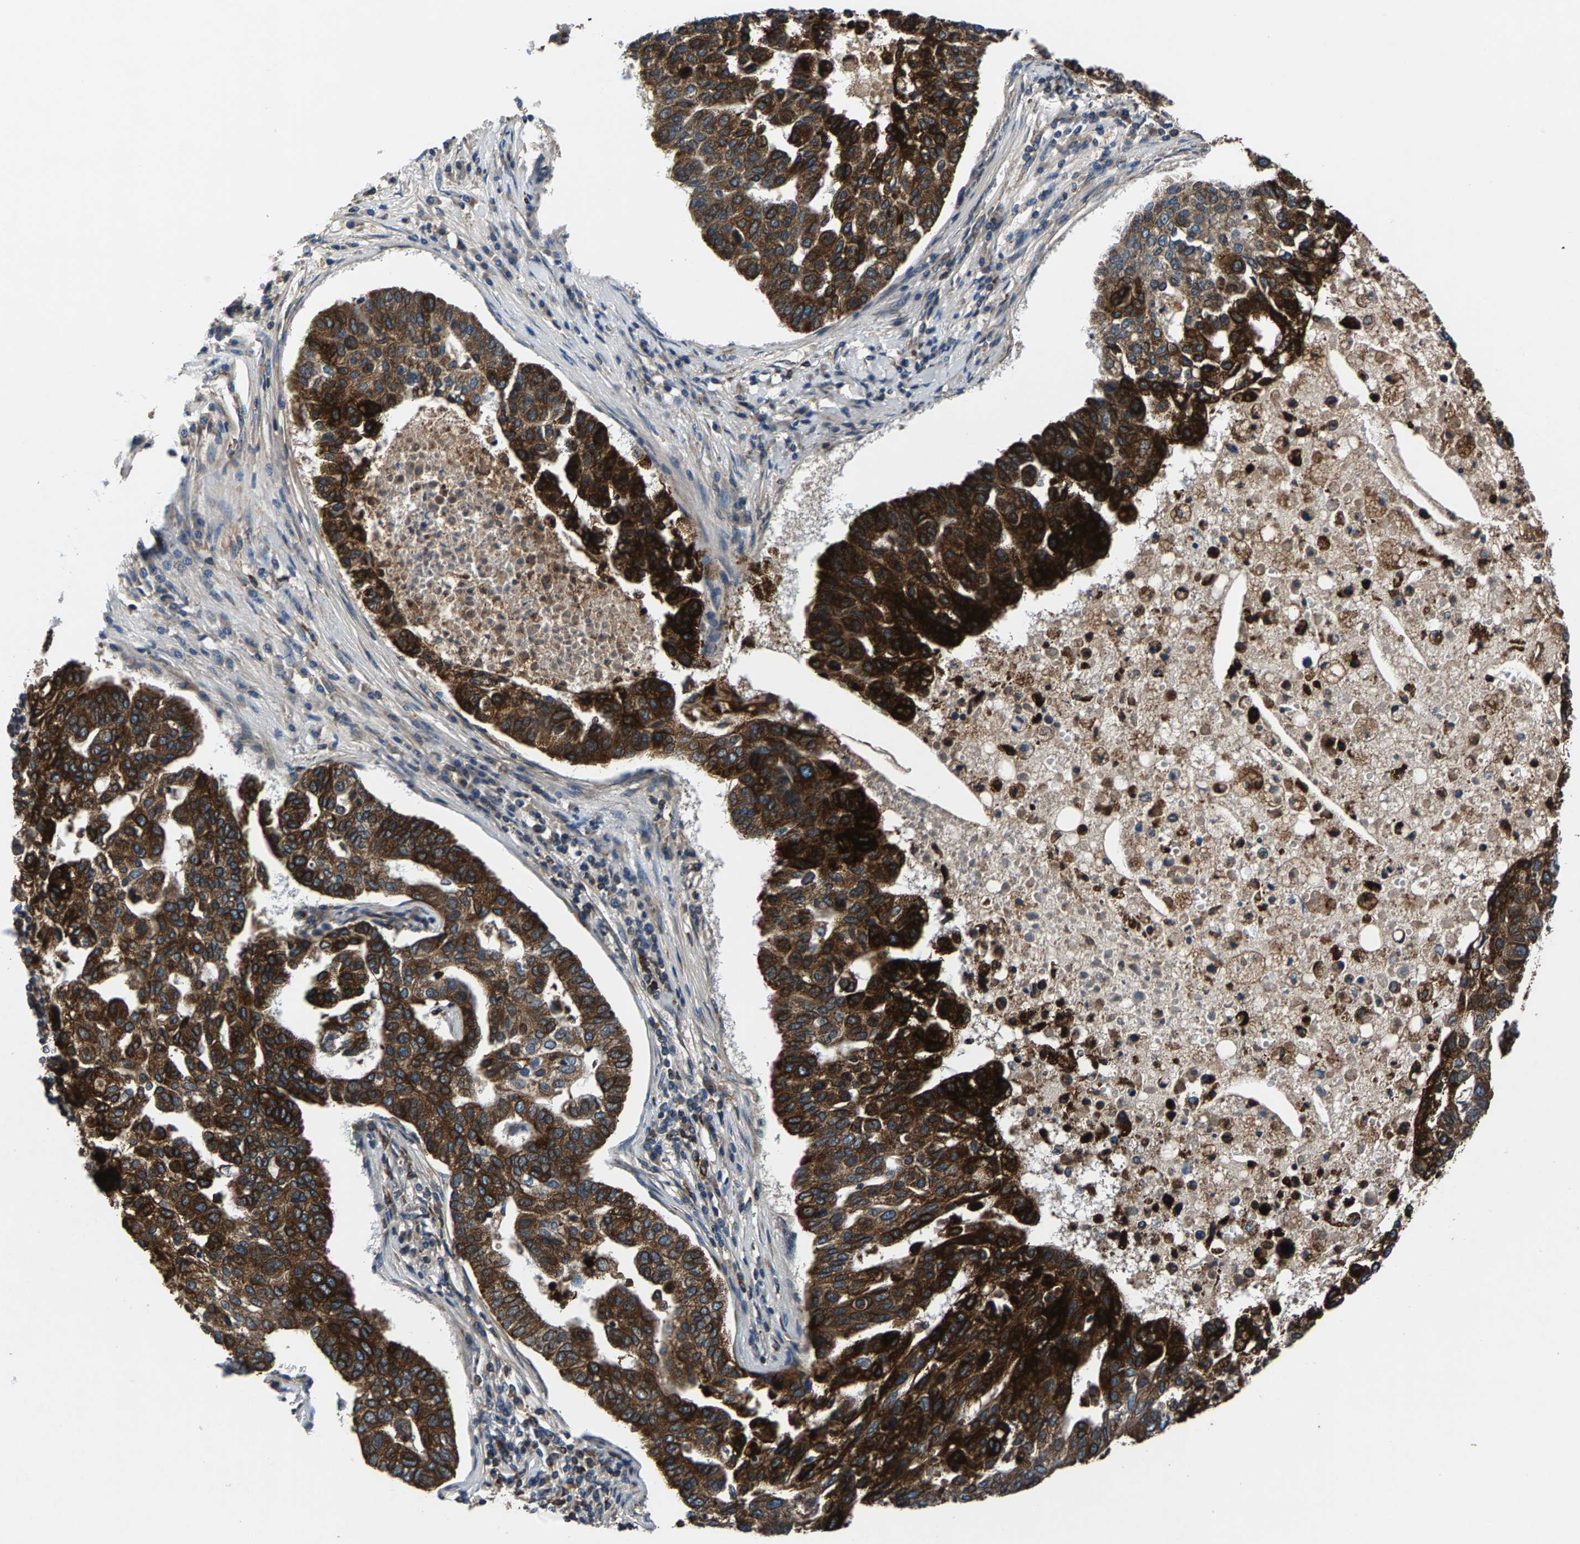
{"staining": {"intensity": "strong", "quantity": ">75%", "location": "cytoplasmic/membranous"}, "tissue": "pancreatic cancer", "cell_type": "Tumor cells", "image_type": "cancer", "snomed": [{"axis": "morphology", "description": "Adenocarcinoma, NOS"}, {"axis": "topography", "description": "Pancreas"}], "caption": "Immunohistochemistry (IHC) photomicrograph of adenocarcinoma (pancreatic) stained for a protein (brown), which demonstrates high levels of strong cytoplasmic/membranous staining in about >75% of tumor cells.", "gene": "LPCAT1", "patient": {"sex": "female", "age": 61}}